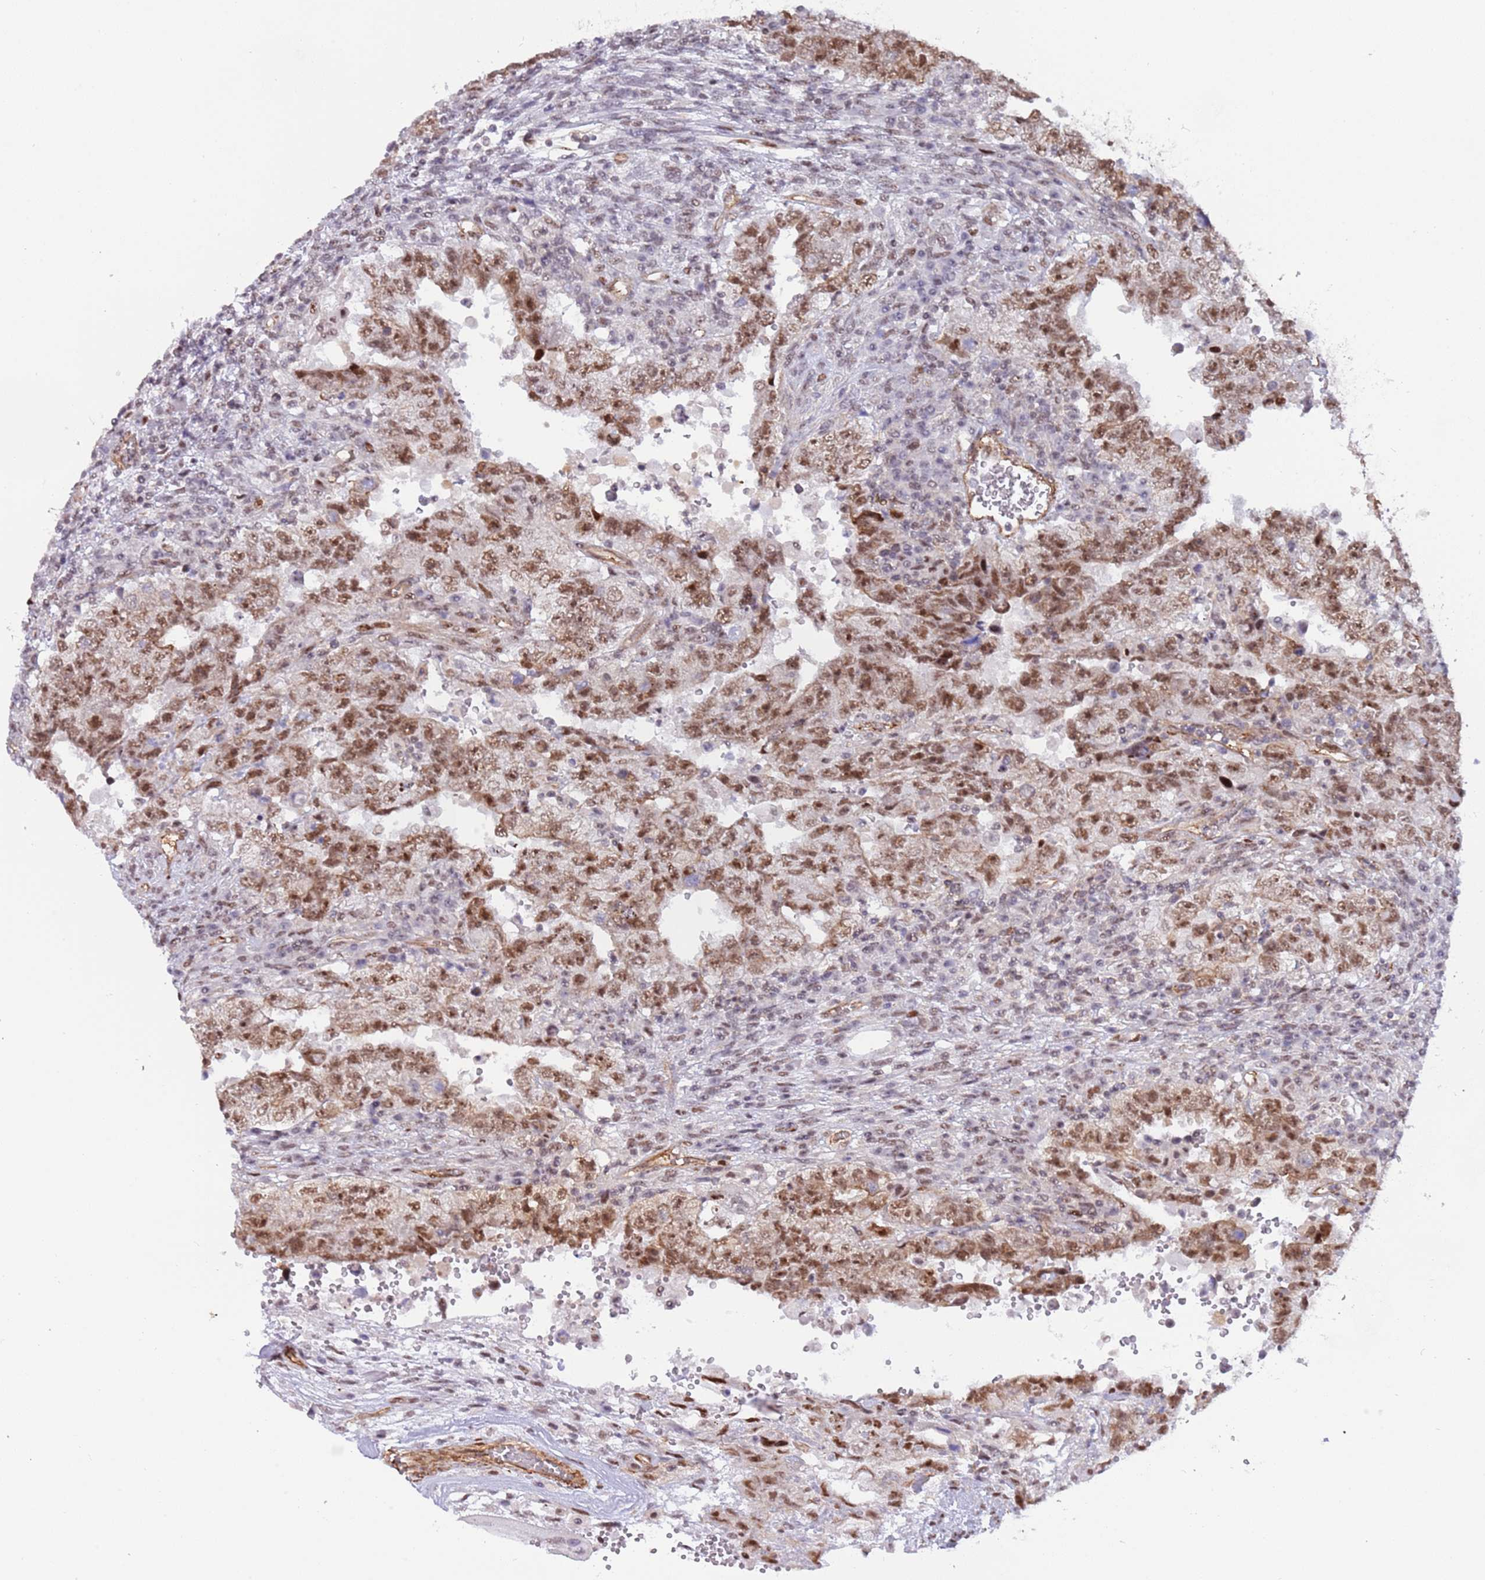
{"staining": {"intensity": "moderate", "quantity": ">75%", "location": "nuclear"}, "tissue": "testis cancer", "cell_type": "Tumor cells", "image_type": "cancer", "snomed": [{"axis": "morphology", "description": "Carcinoma, Embryonal, NOS"}, {"axis": "topography", "description": "Testis"}], "caption": "Immunohistochemical staining of testis embryonal carcinoma shows moderate nuclear protein positivity in approximately >75% of tumor cells.", "gene": "LRMDA", "patient": {"sex": "male", "age": 26}}